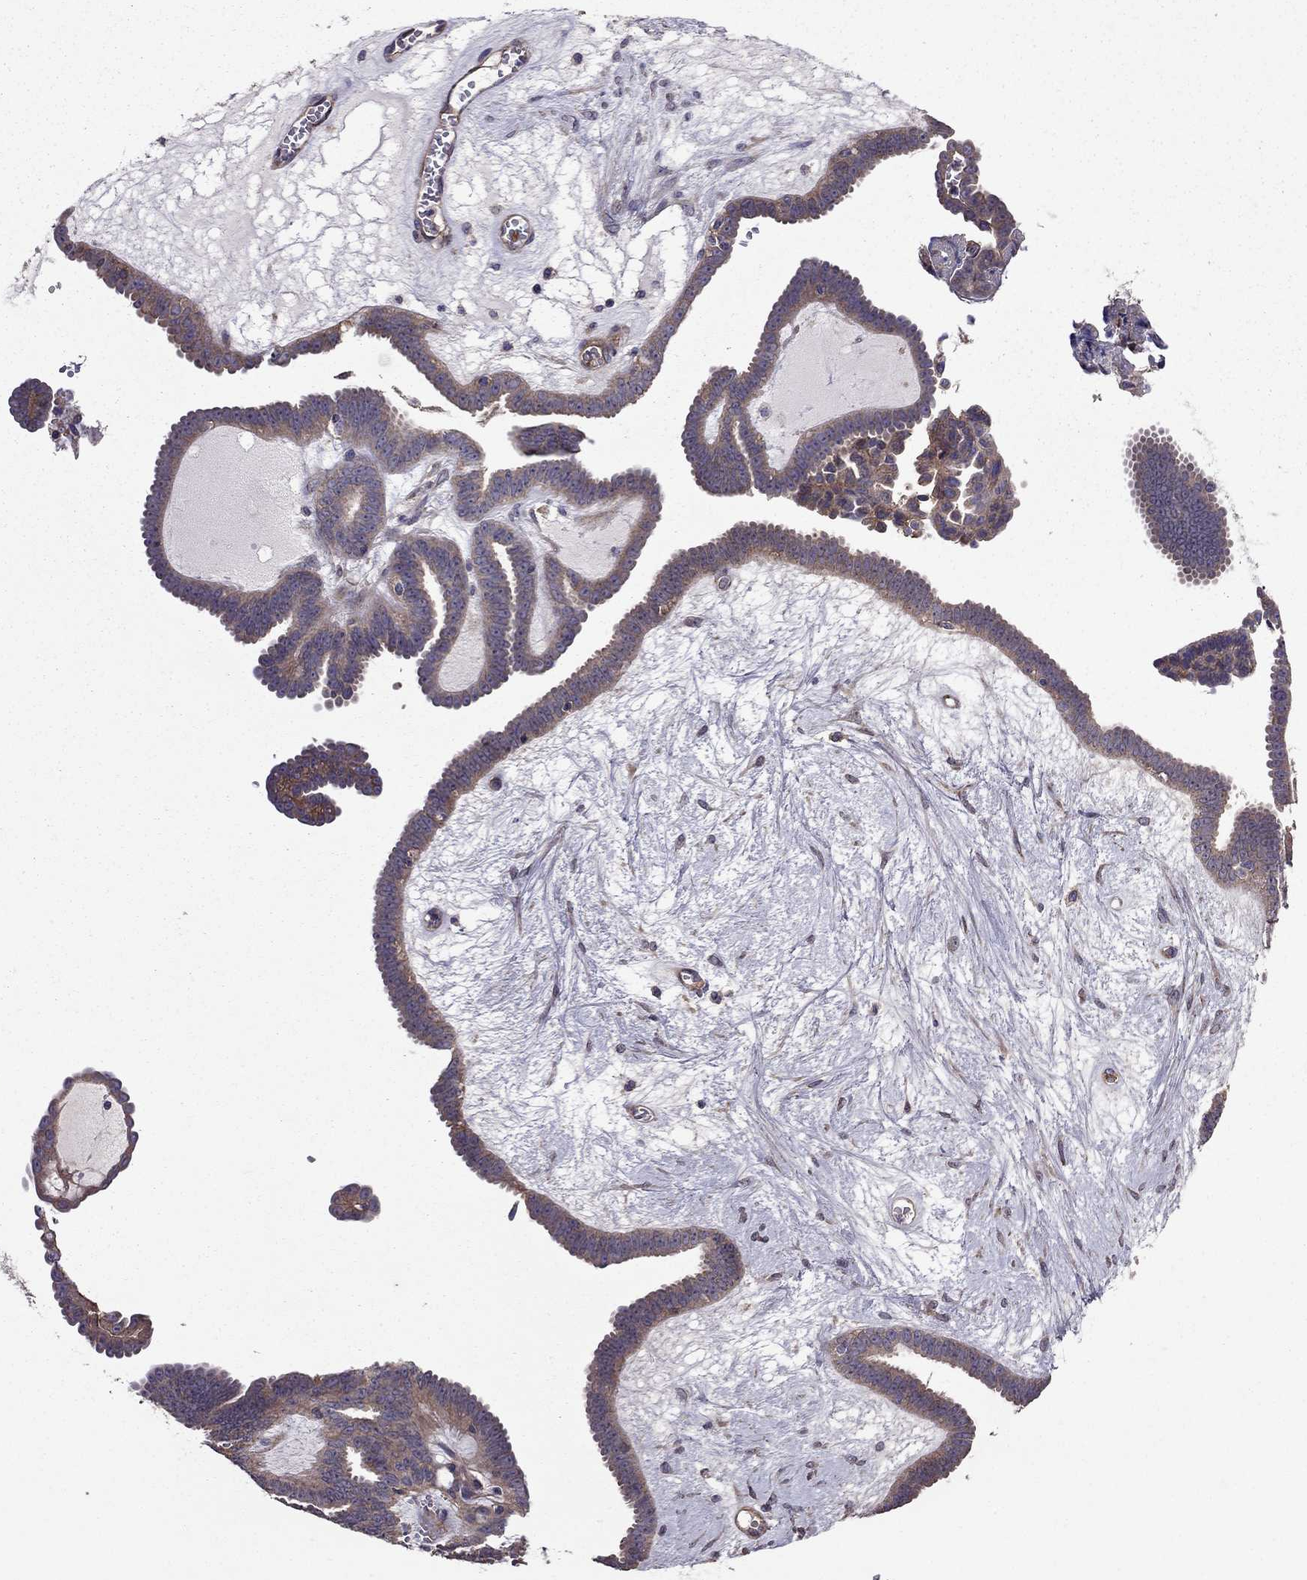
{"staining": {"intensity": "weak", "quantity": ">75%", "location": "cytoplasmic/membranous"}, "tissue": "ovarian cancer", "cell_type": "Tumor cells", "image_type": "cancer", "snomed": [{"axis": "morphology", "description": "Cystadenocarcinoma, serous, NOS"}, {"axis": "topography", "description": "Ovary"}], "caption": "IHC staining of ovarian cancer (serous cystadenocarcinoma), which reveals low levels of weak cytoplasmic/membranous expression in approximately >75% of tumor cells indicating weak cytoplasmic/membranous protein staining. The staining was performed using DAB (3,3'-diaminobenzidine) (brown) for protein detection and nuclei were counterstained in hematoxylin (blue).", "gene": "ITGB1", "patient": {"sex": "female", "age": 71}}